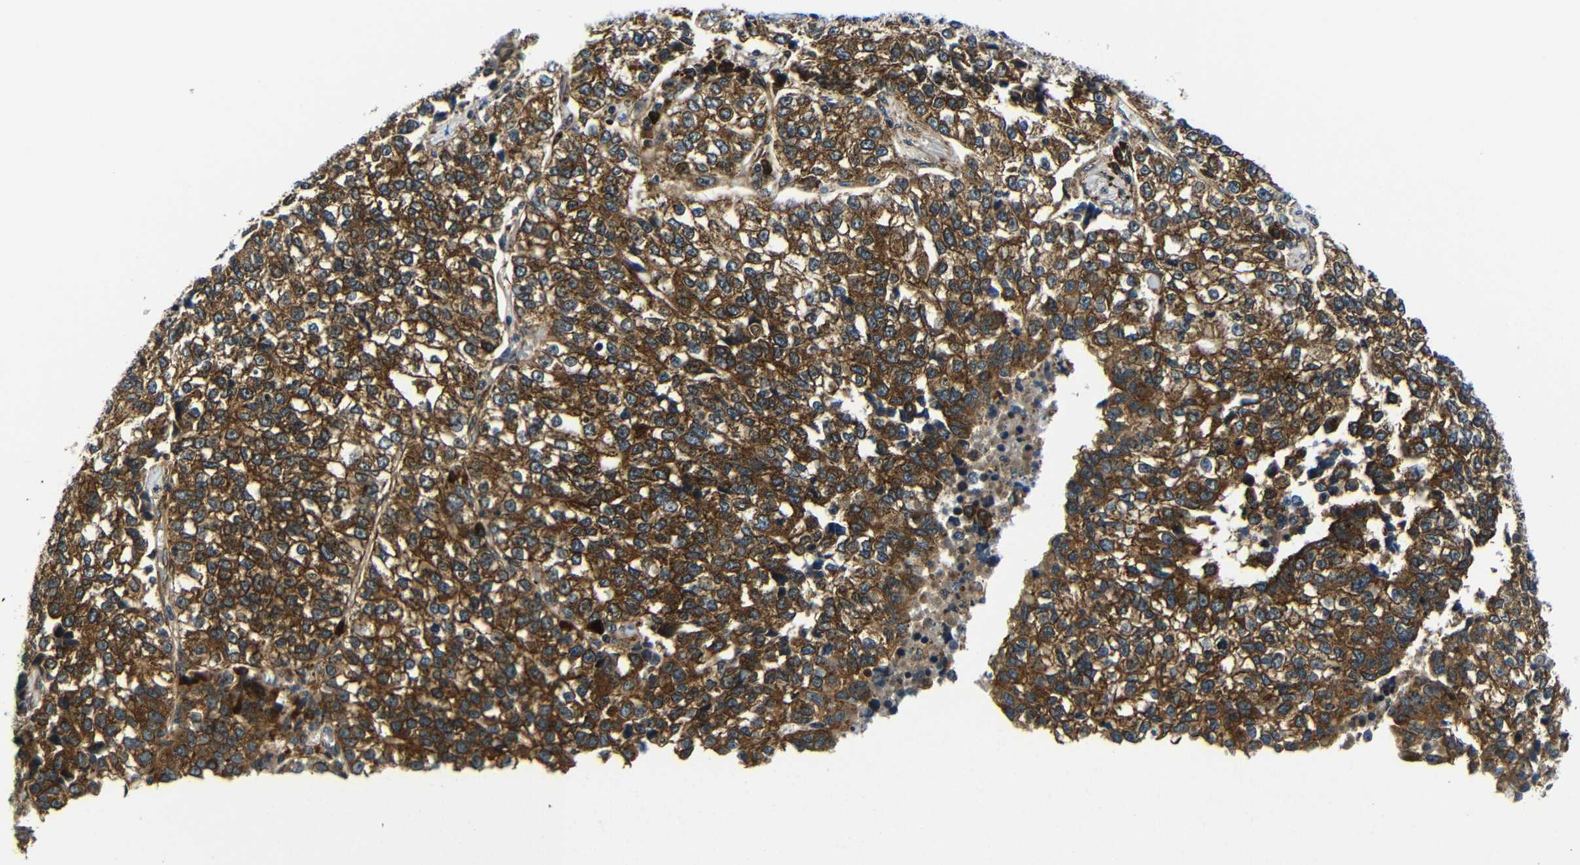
{"staining": {"intensity": "strong", "quantity": ">75%", "location": "cytoplasmic/membranous"}, "tissue": "lung cancer", "cell_type": "Tumor cells", "image_type": "cancer", "snomed": [{"axis": "morphology", "description": "Adenocarcinoma, NOS"}, {"axis": "topography", "description": "Lung"}], "caption": "Lung adenocarcinoma tissue demonstrates strong cytoplasmic/membranous positivity in about >75% of tumor cells", "gene": "ABCE1", "patient": {"sex": "male", "age": 49}}